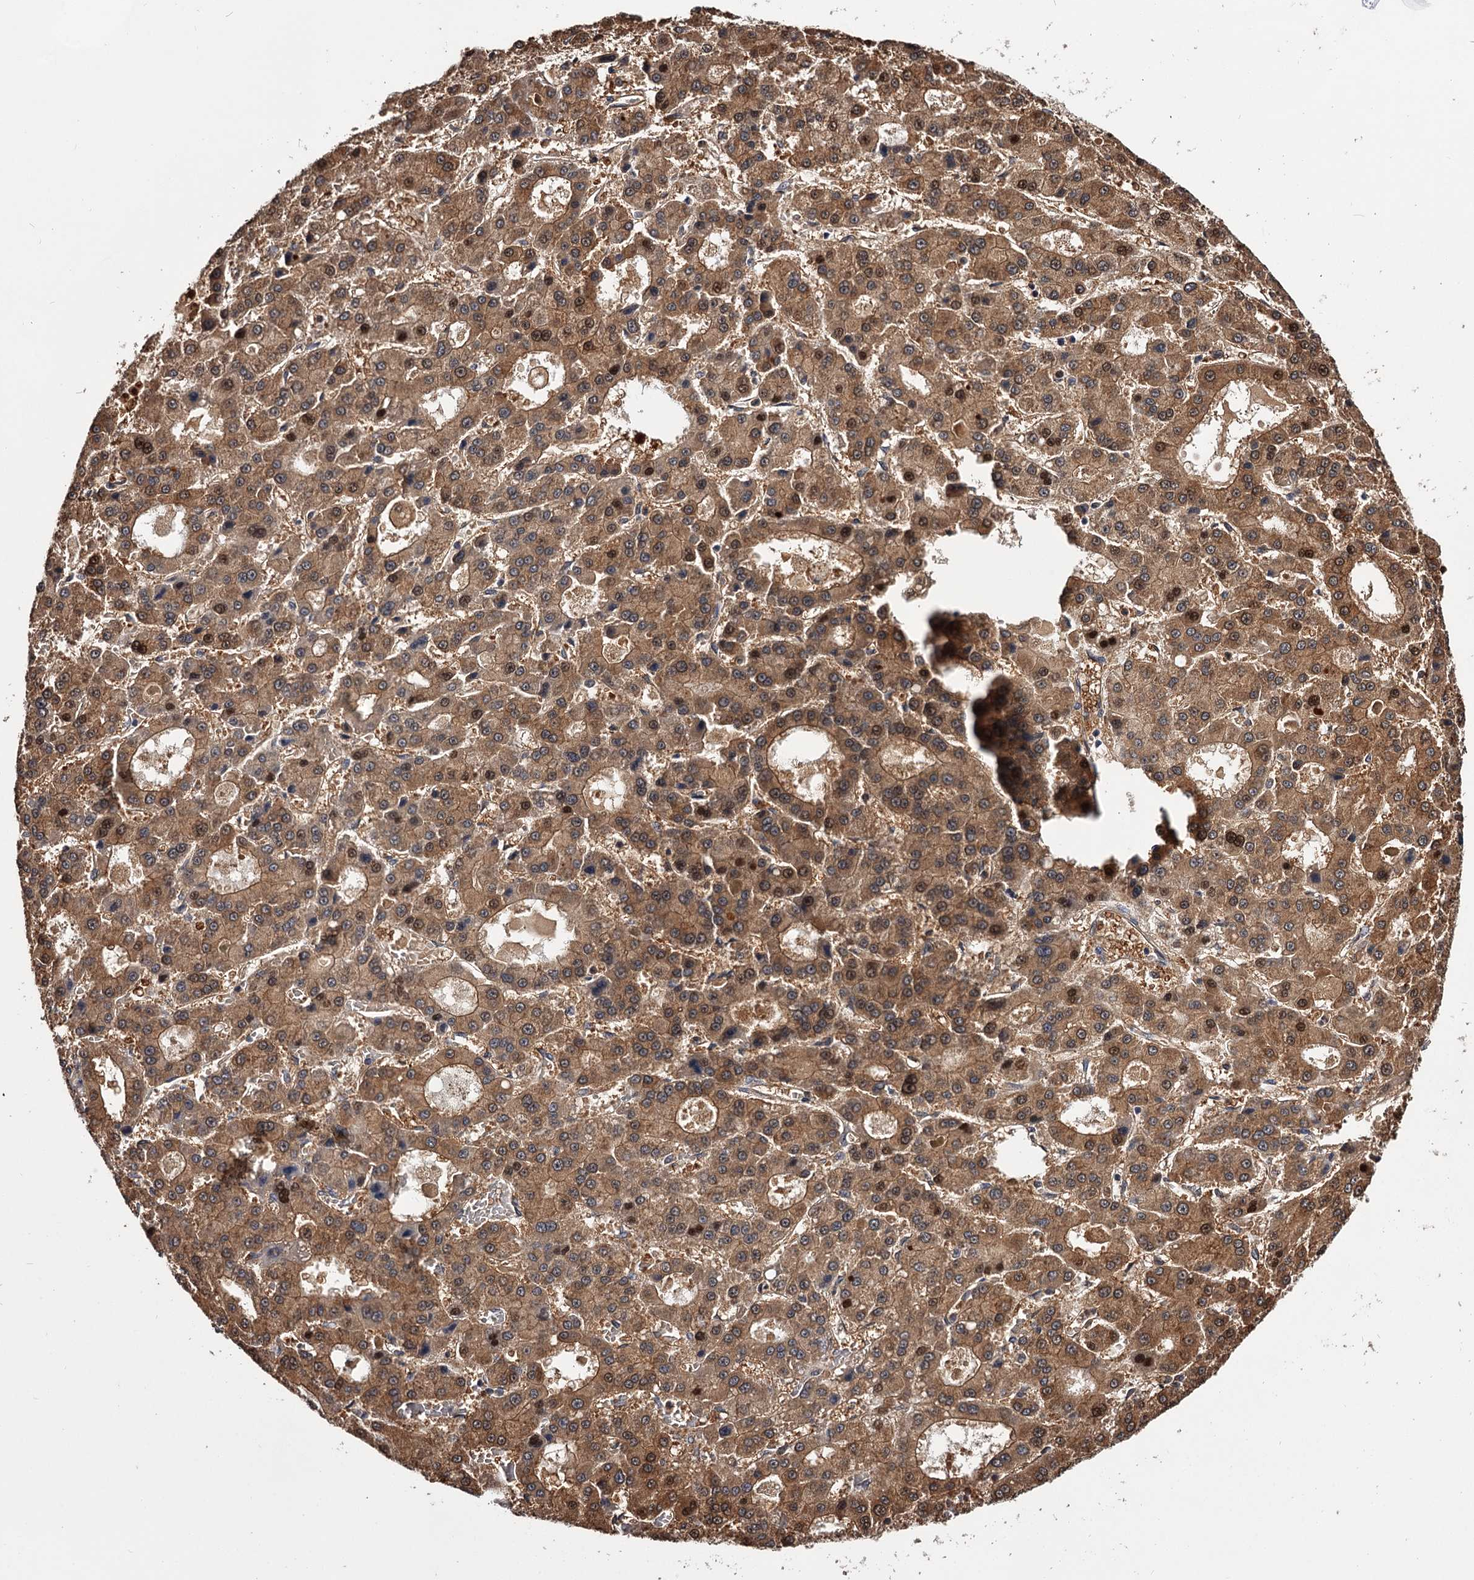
{"staining": {"intensity": "moderate", "quantity": ">75%", "location": "cytoplasmic/membranous,nuclear"}, "tissue": "liver cancer", "cell_type": "Tumor cells", "image_type": "cancer", "snomed": [{"axis": "morphology", "description": "Carcinoma, Hepatocellular, NOS"}, {"axis": "topography", "description": "Liver"}], "caption": "An IHC micrograph of tumor tissue is shown. Protein staining in brown labels moderate cytoplasmic/membranous and nuclear positivity in liver cancer within tumor cells.", "gene": "GSTO1", "patient": {"sex": "male", "age": 70}}